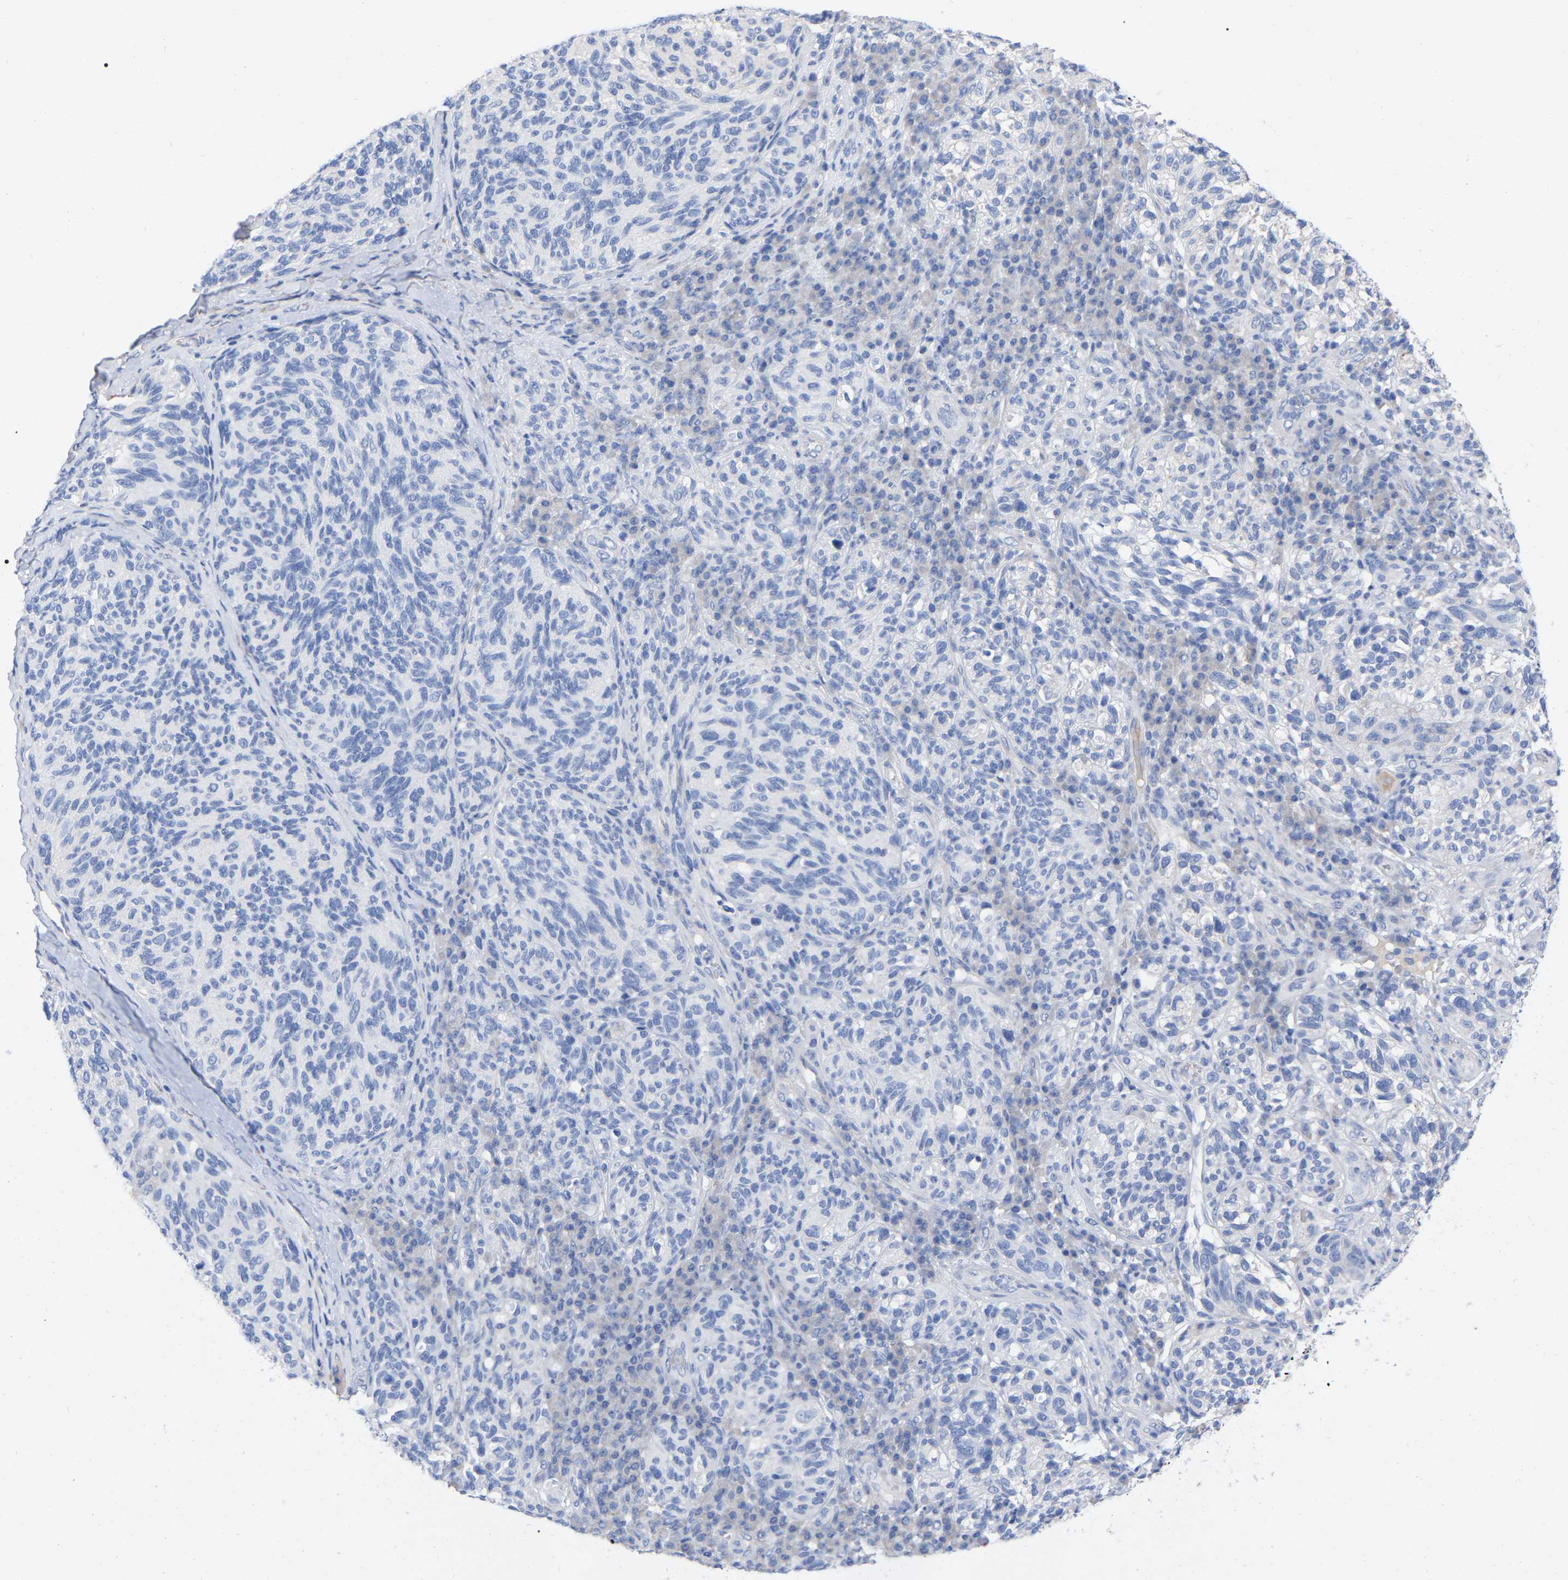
{"staining": {"intensity": "negative", "quantity": "none", "location": "none"}, "tissue": "melanoma", "cell_type": "Tumor cells", "image_type": "cancer", "snomed": [{"axis": "morphology", "description": "Malignant melanoma, NOS"}, {"axis": "topography", "description": "Skin"}], "caption": "Immunohistochemistry of human malignant melanoma demonstrates no expression in tumor cells.", "gene": "HAPLN1", "patient": {"sex": "female", "age": 73}}